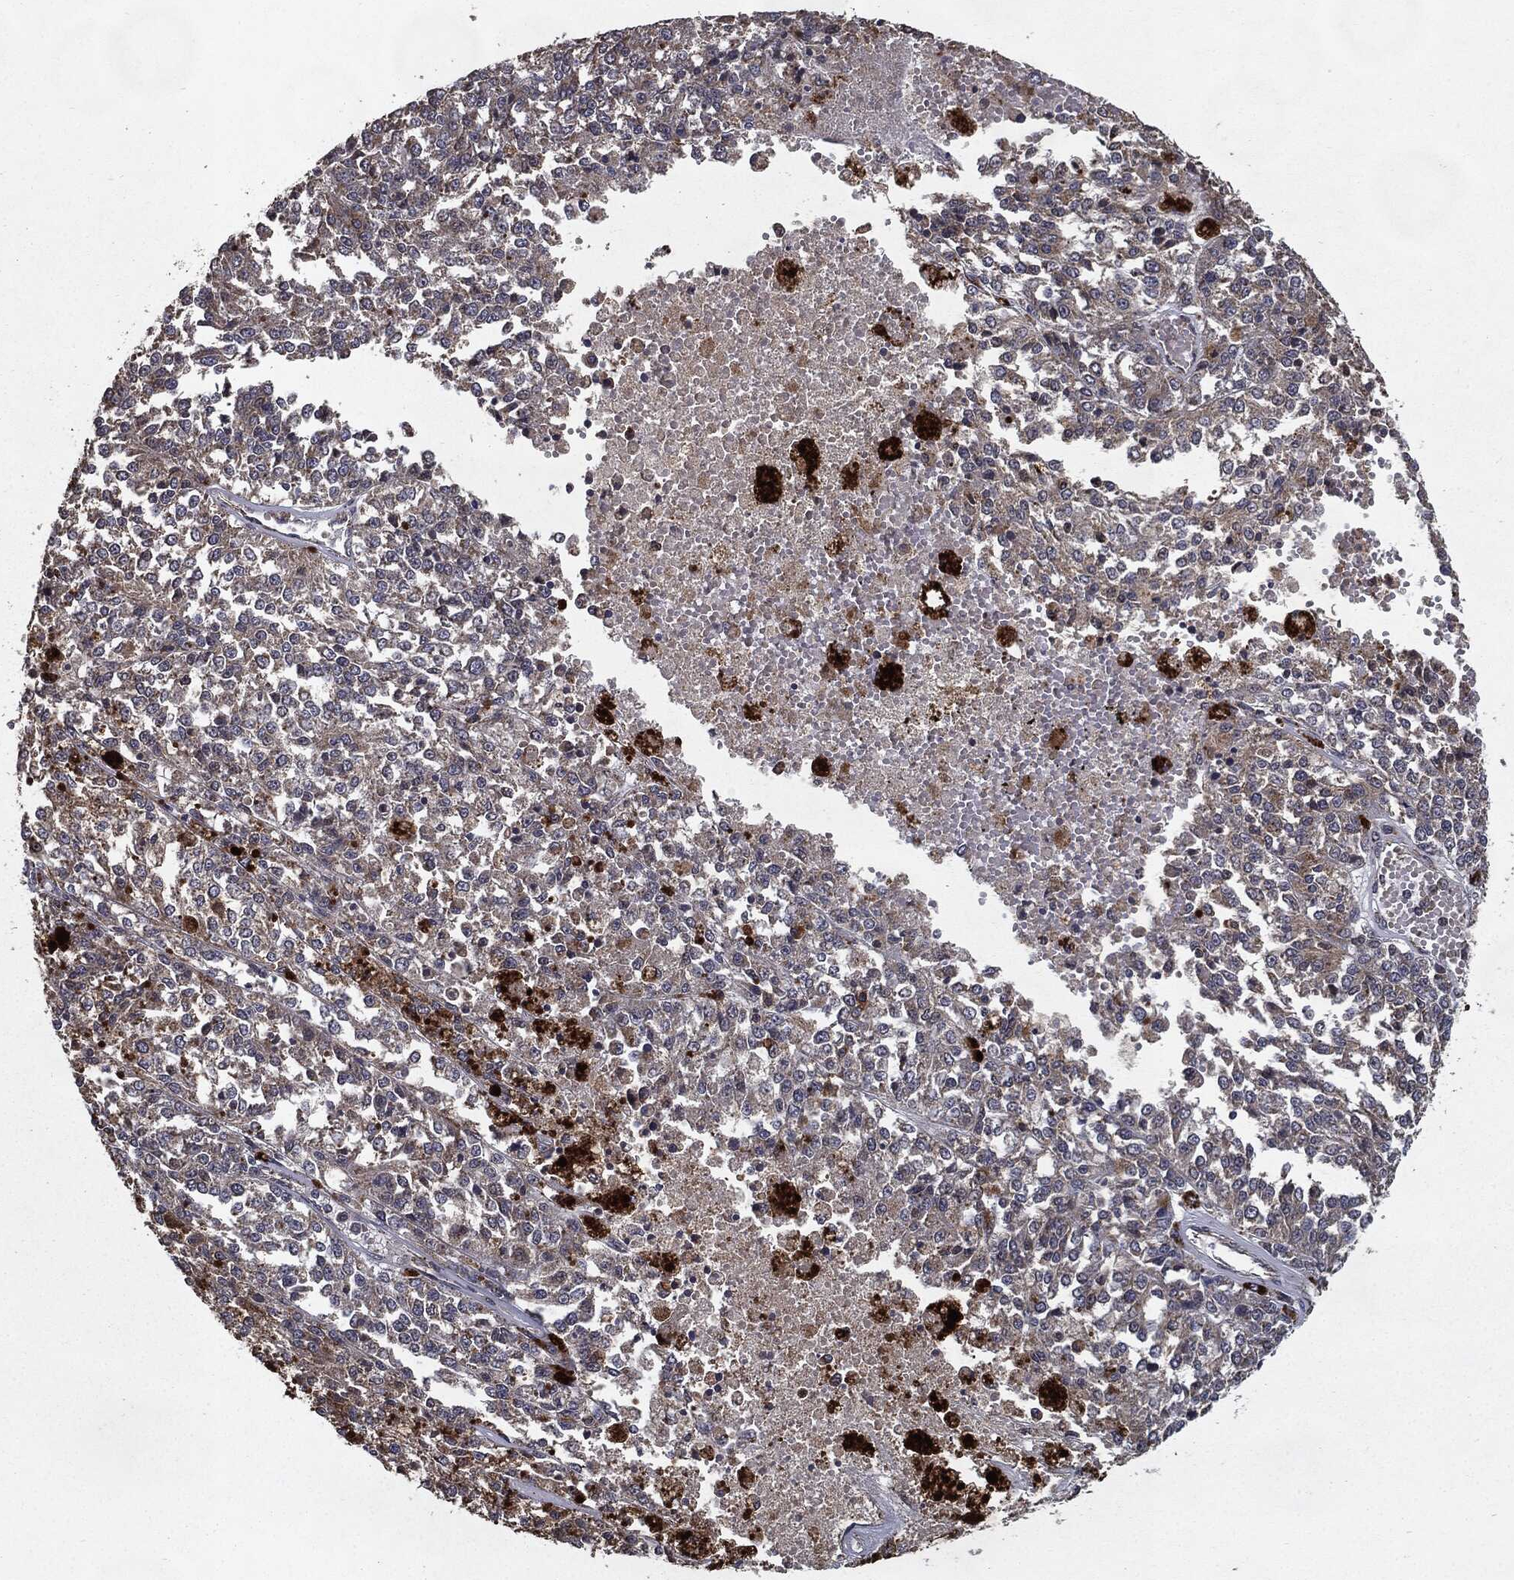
{"staining": {"intensity": "negative", "quantity": "none", "location": "none"}, "tissue": "melanoma", "cell_type": "Tumor cells", "image_type": "cancer", "snomed": [{"axis": "morphology", "description": "Malignant melanoma, Metastatic site"}, {"axis": "topography", "description": "Lymph node"}], "caption": "Tumor cells show no significant protein staining in melanoma. (Brightfield microscopy of DAB IHC at high magnification).", "gene": "HDAC5", "patient": {"sex": "female", "age": 64}}